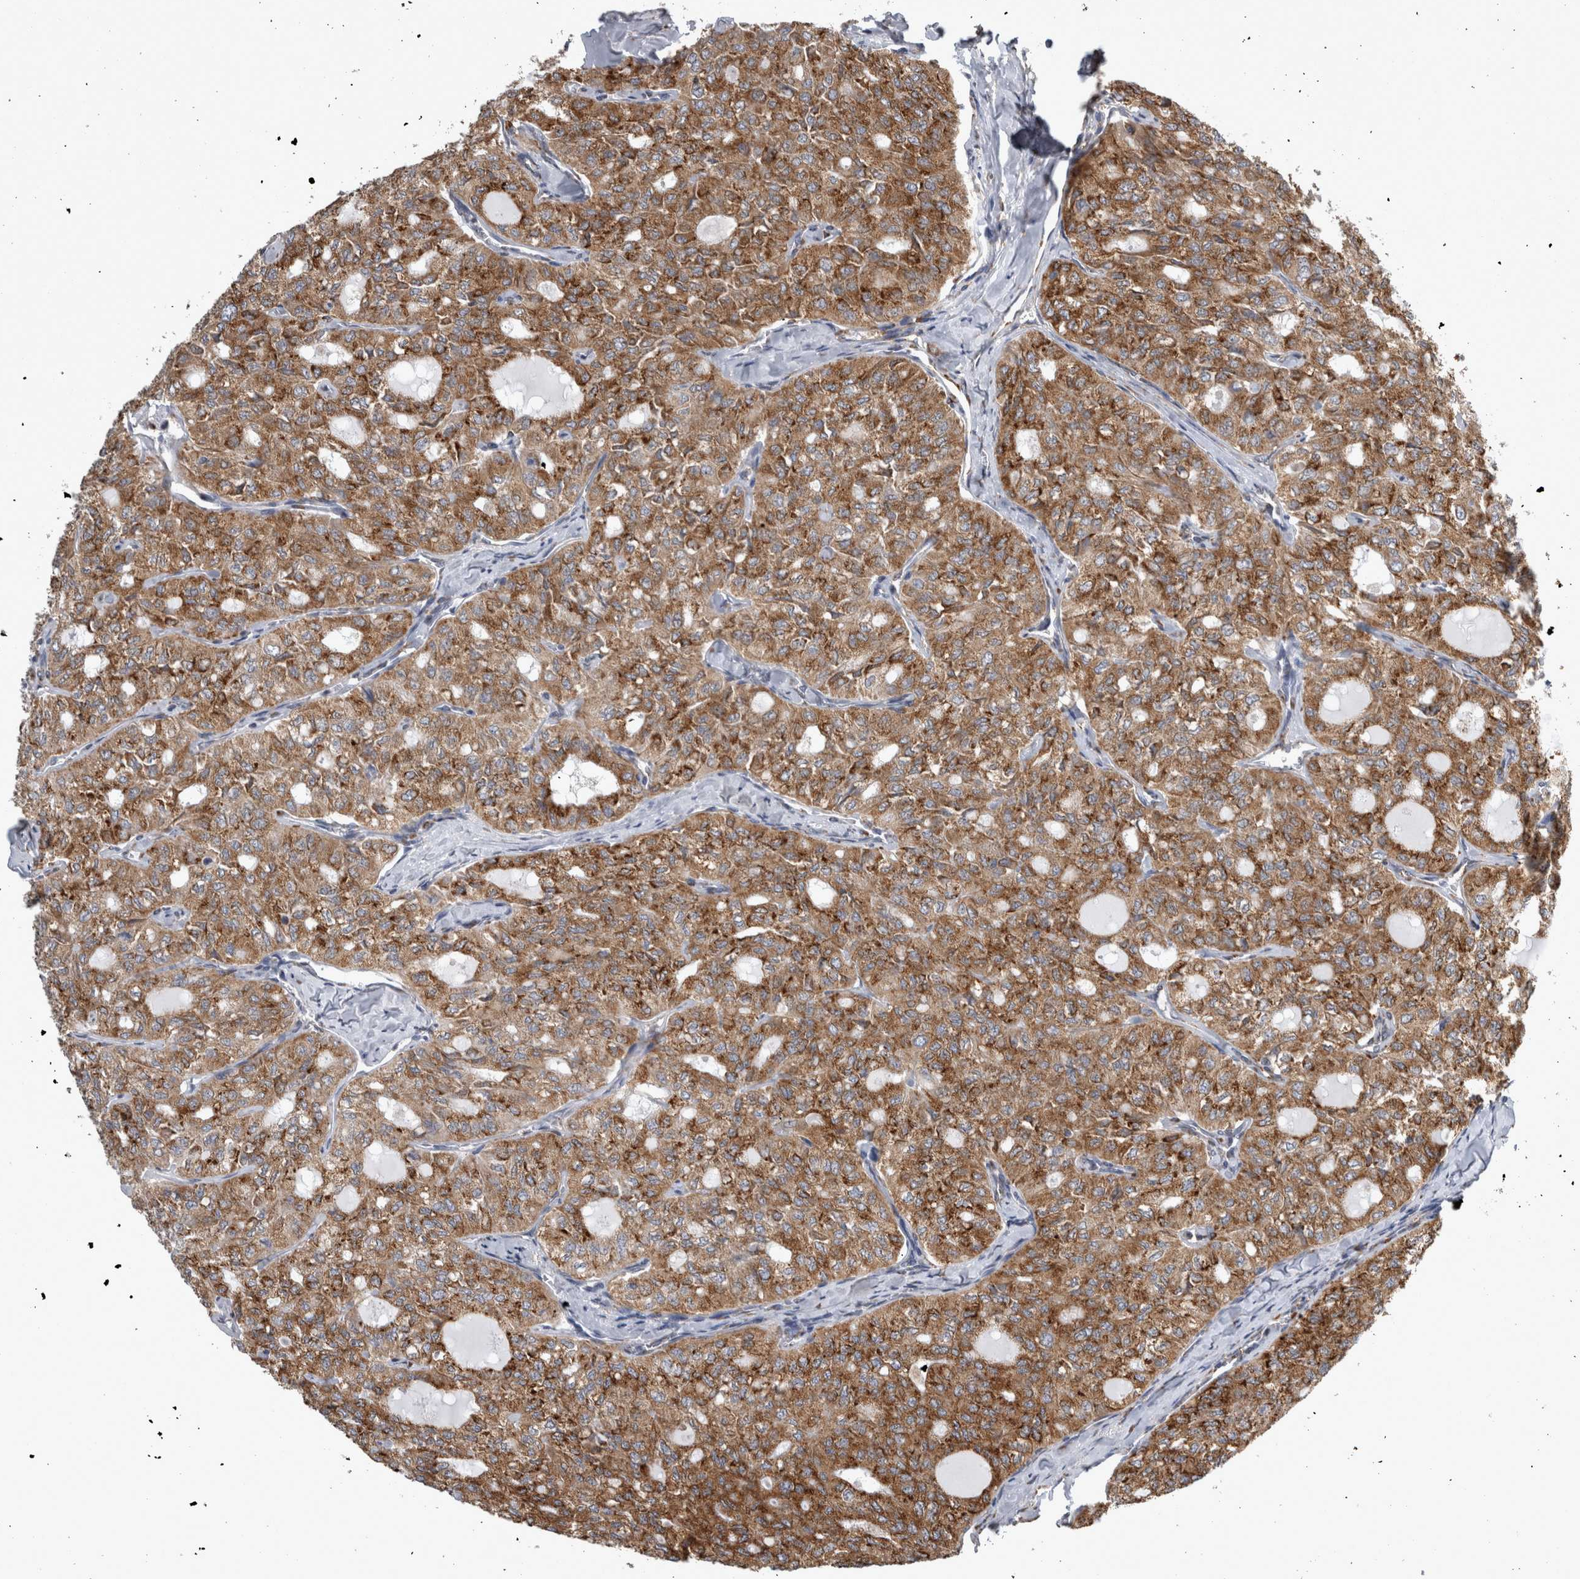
{"staining": {"intensity": "strong", "quantity": ">75%", "location": "cytoplasmic/membranous"}, "tissue": "thyroid cancer", "cell_type": "Tumor cells", "image_type": "cancer", "snomed": [{"axis": "morphology", "description": "Follicular adenoma carcinoma, NOS"}, {"axis": "topography", "description": "Thyroid gland"}], "caption": "Human follicular adenoma carcinoma (thyroid) stained for a protein (brown) demonstrates strong cytoplasmic/membranous positive expression in about >75% of tumor cells.", "gene": "FHIP2B", "patient": {"sex": "male", "age": 75}}